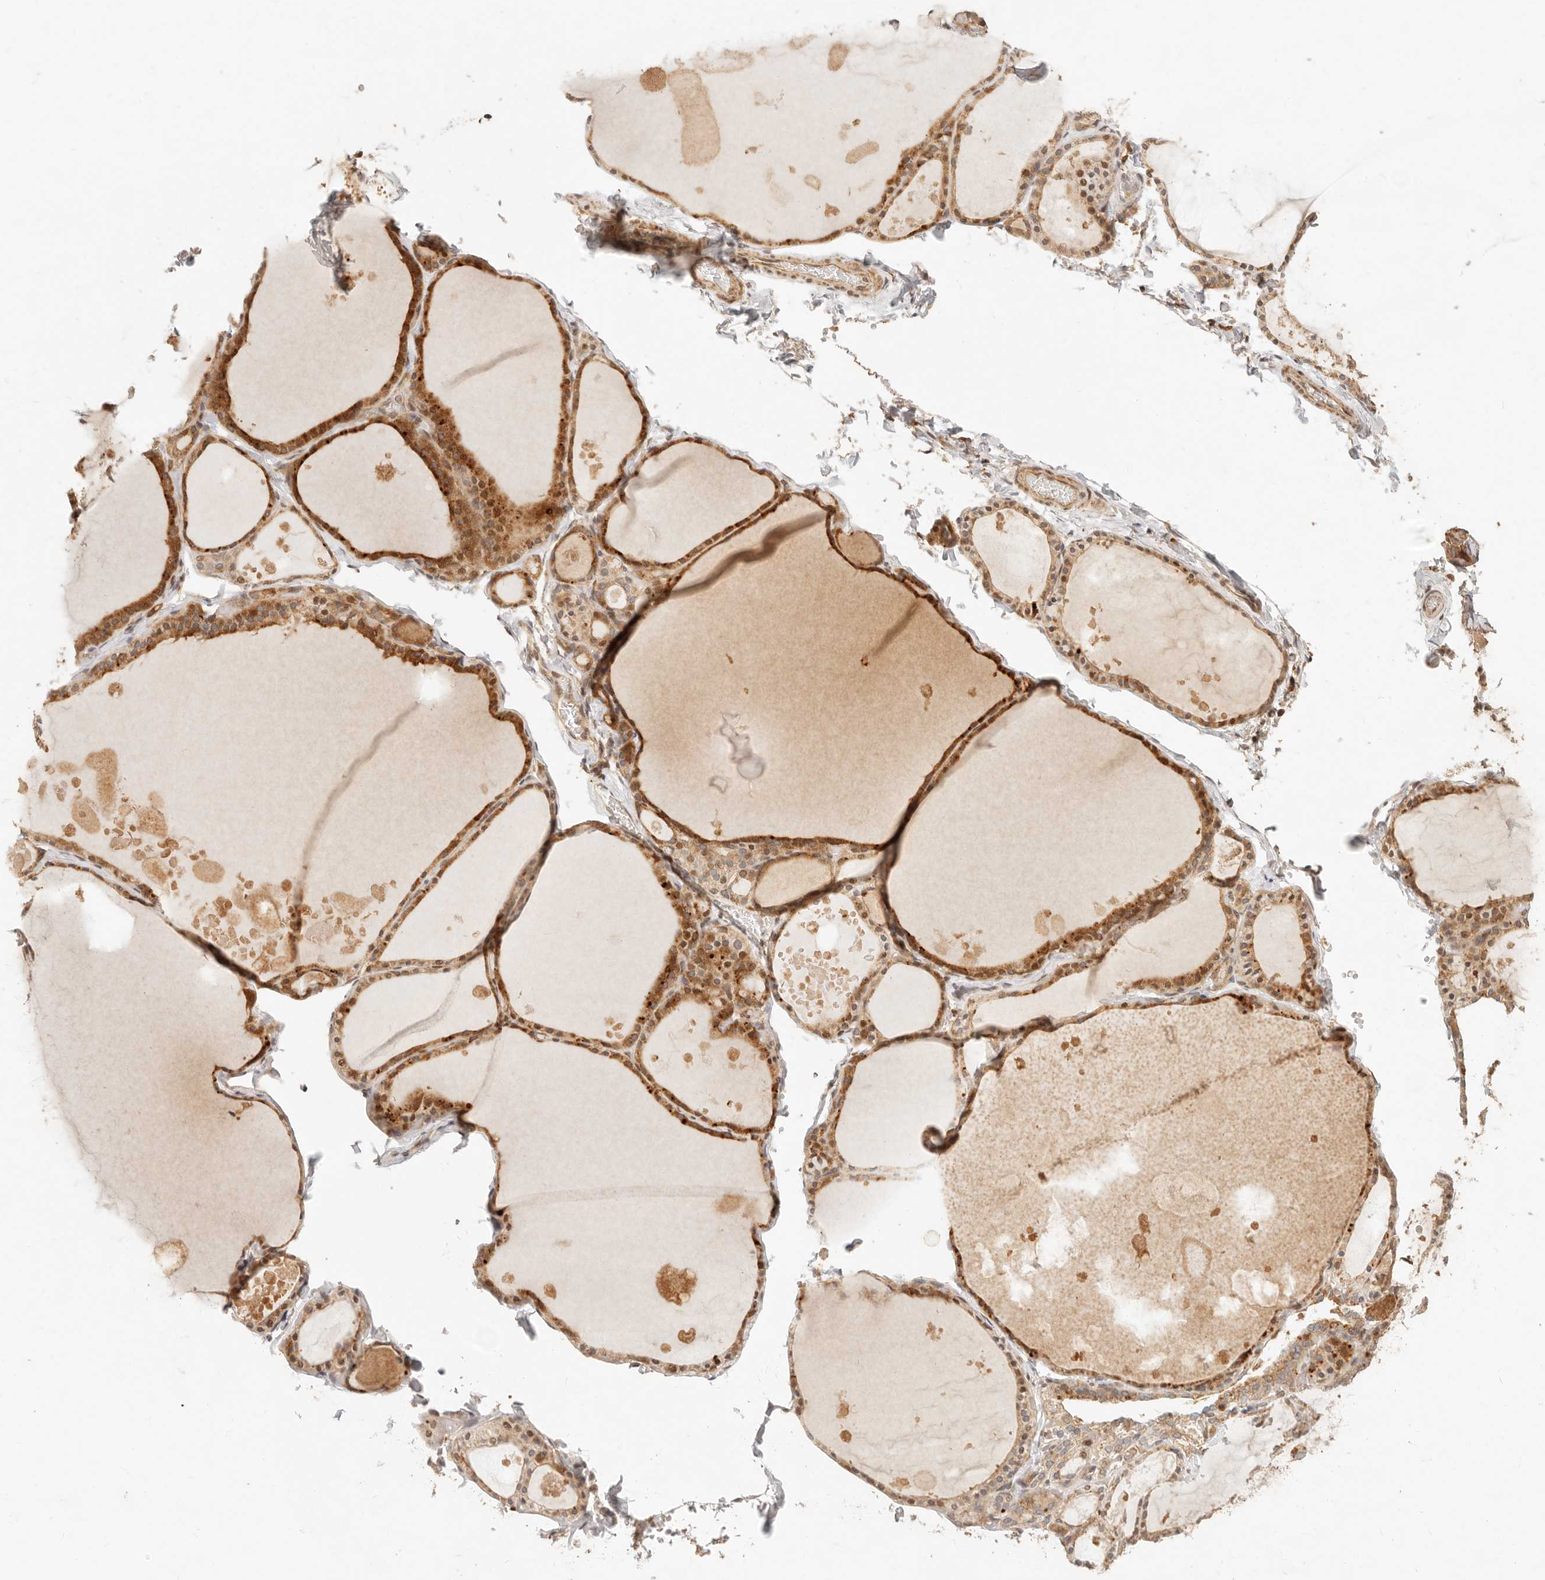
{"staining": {"intensity": "strong", "quantity": ">75%", "location": "cytoplasmic/membranous"}, "tissue": "thyroid gland", "cell_type": "Glandular cells", "image_type": "normal", "snomed": [{"axis": "morphology", "description": "Normal tissue, NOS"}, {"axis": "topography", "description": "Thyroid gland"}], "caption": "Thyroid gland stained with DAB (3,3'-diaminobenzidine) immunohistochemistry displays high levels of strong cytoplasmic/membranous staining in approximately >75% of glandular cells.", "gene": "TIMM17A", "patient": {"sex": "male", "age": 56}}